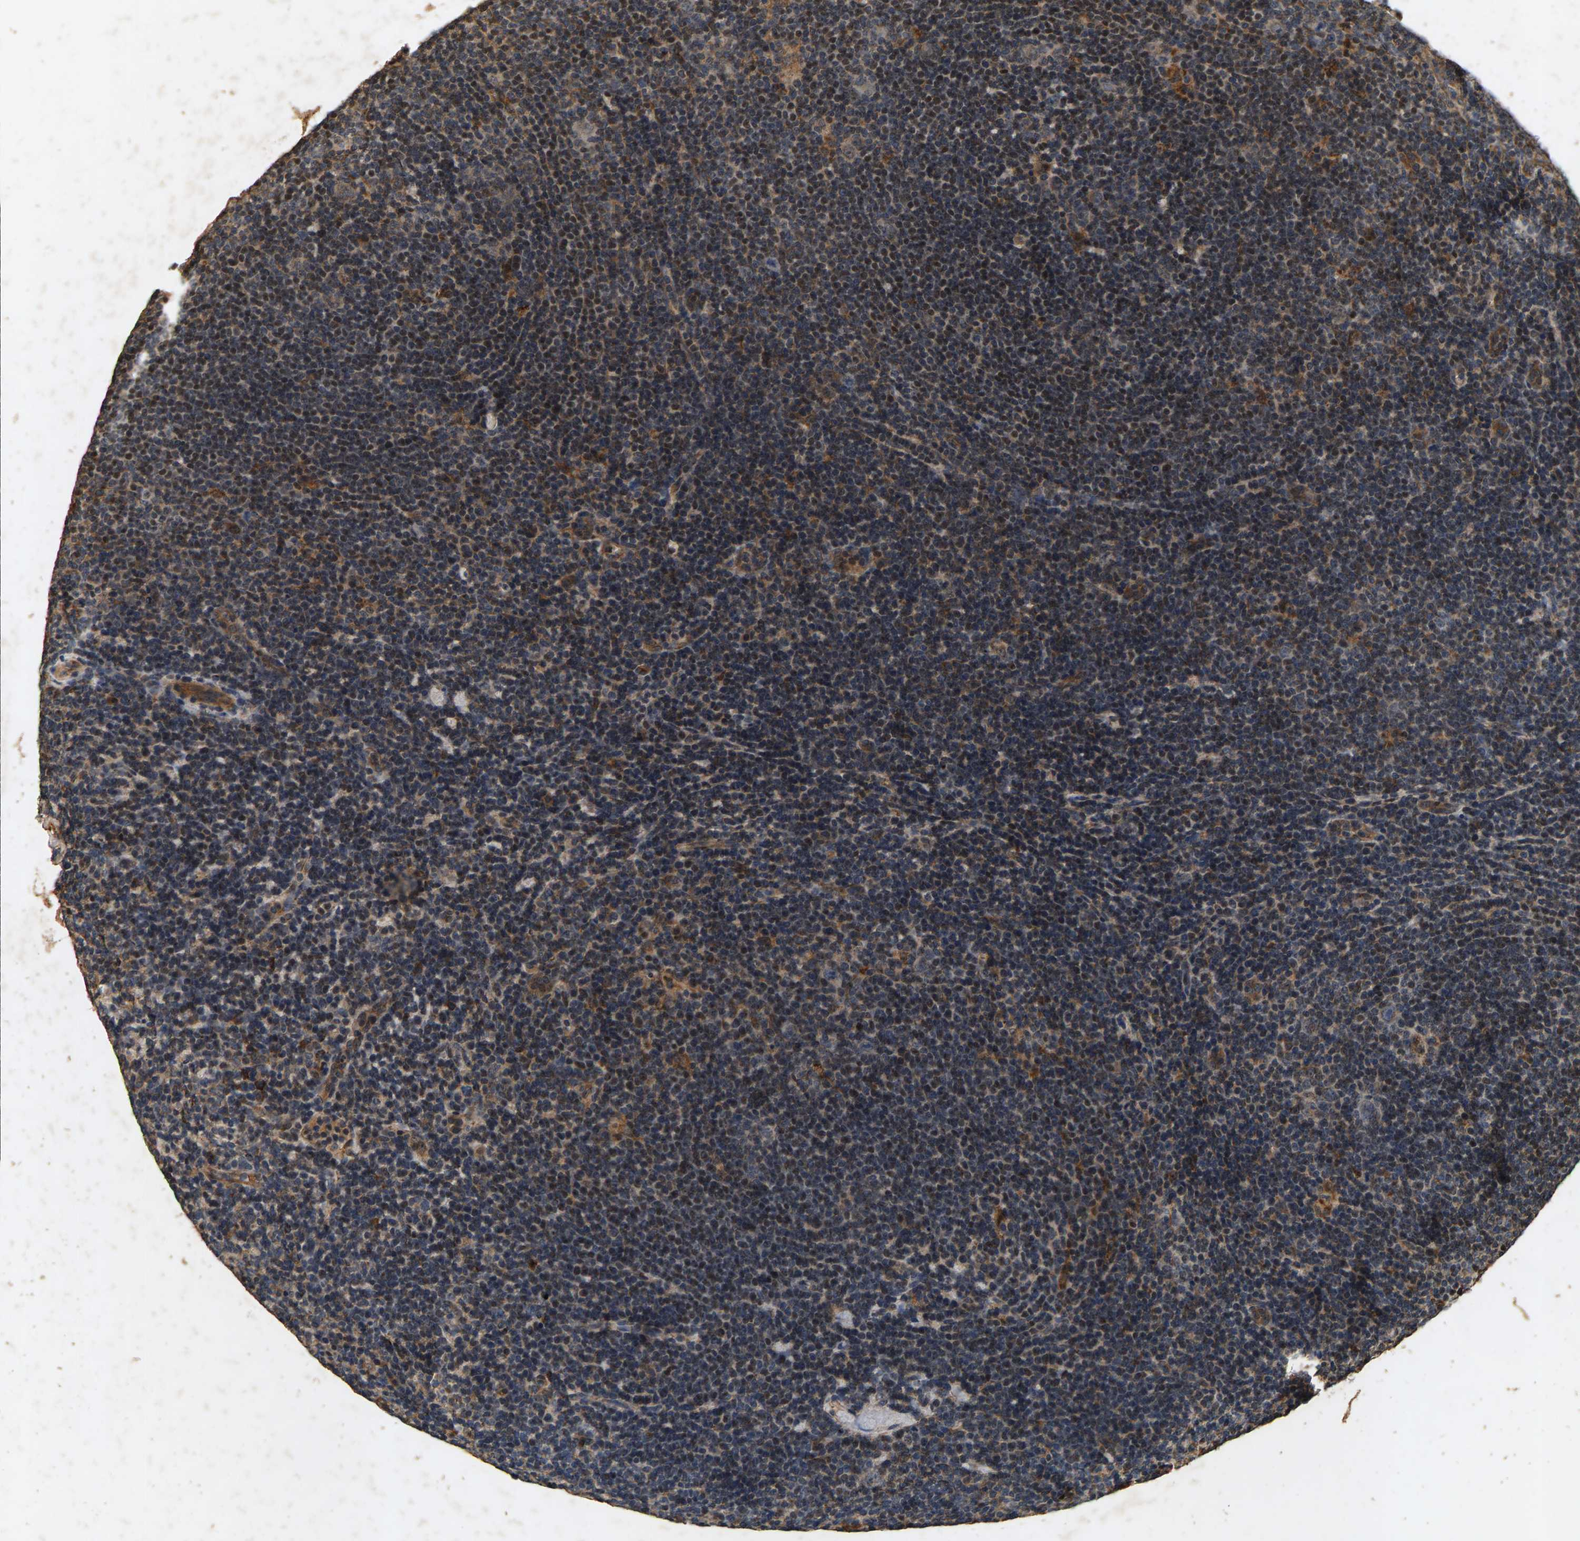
{"staining": {"intensity": "weak", "quantity": ">75%", "location": "cytoplasmic/membranous"}, "tissue": "lymphoma", "cell_type": "Tumor cells", "image_type": "cancer", "snomed": [{"axis": "morphology", "description": "Hodgkin's disease, NOS"}, {"axis": "topography", "description": "Lymph node"}], "caption": "Immunohistochemical staining of human lymphoma shows low levels of weak cytoplasmic/membranous expression in about >75% of tumor cells.", "gene": "CIDEC", "patient": {"sex": "female", "age": 57}}